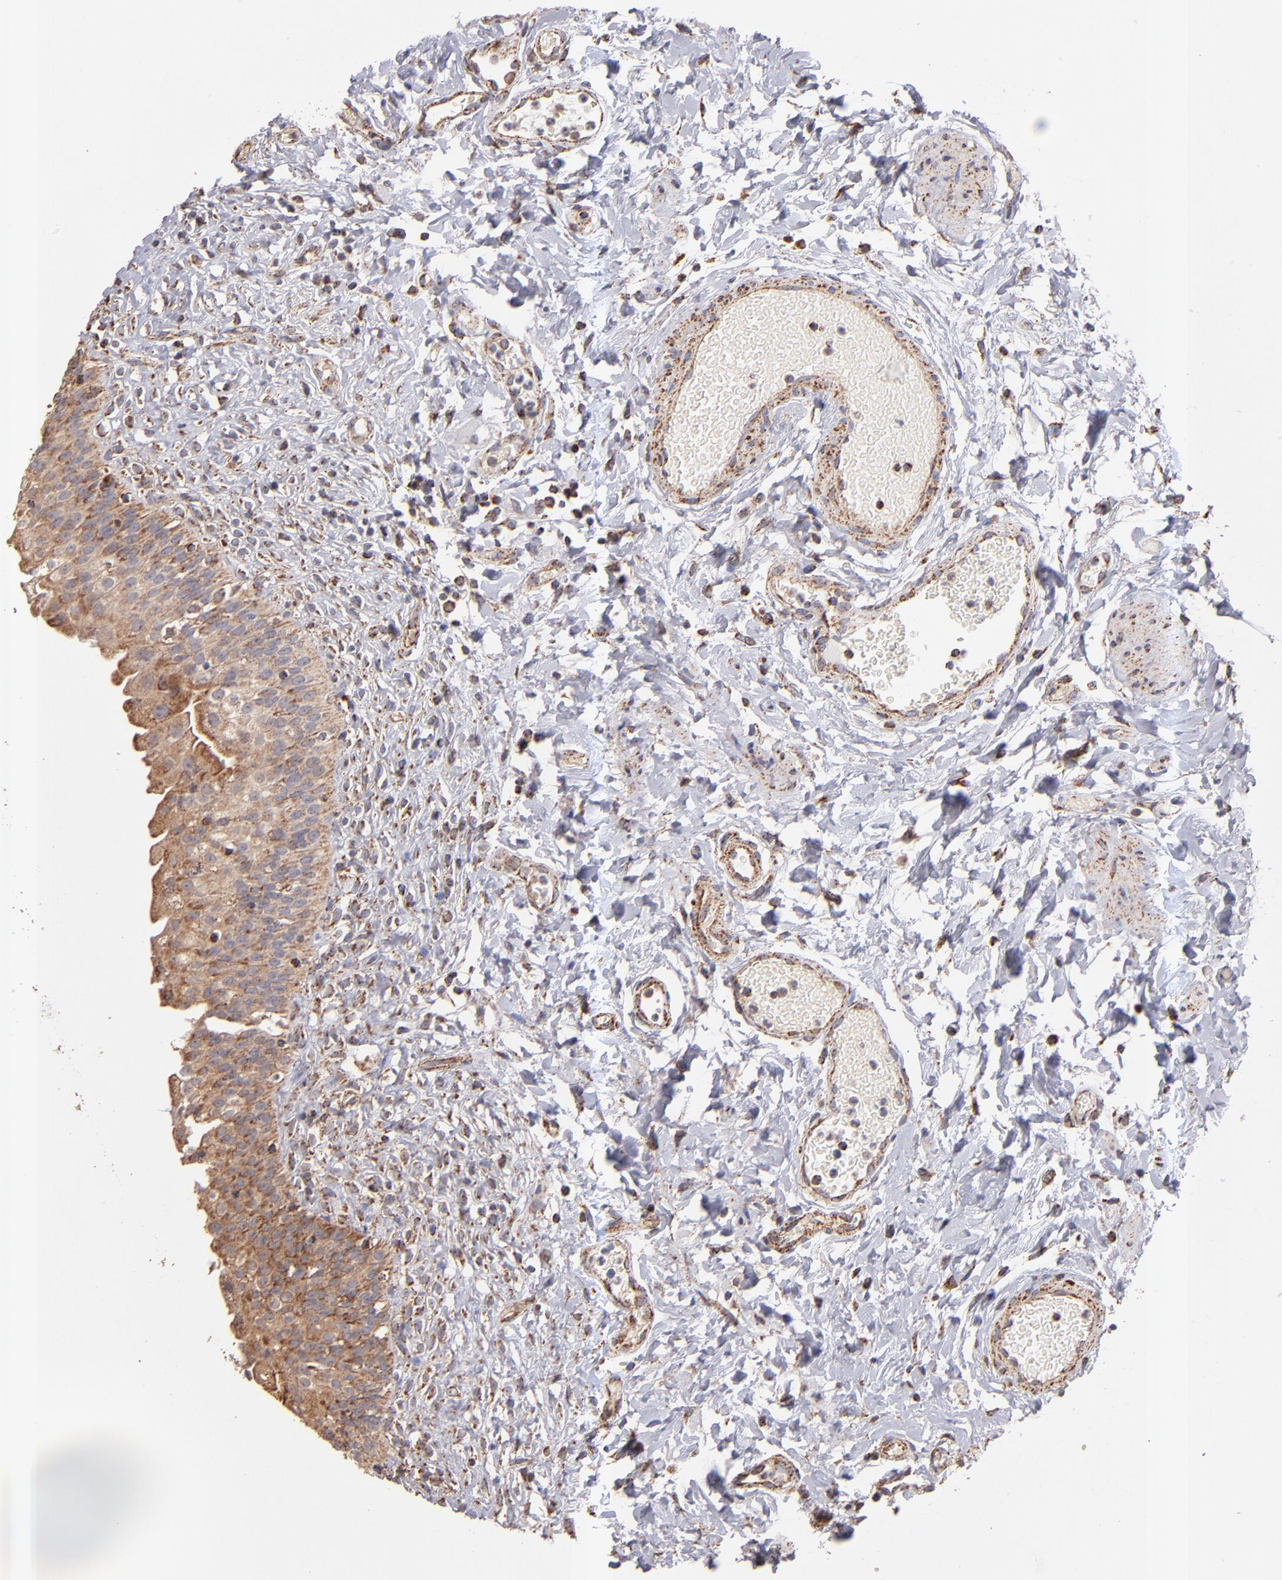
{"staining": {"intensity": "moderate", "quantity": ">75%", "location": "cytoplasmic/membranous"}, "tissue": "urinary bladder", "cell_type": "Urothelial cells", "image_type": "normal", "snomed": [{"axis": "morphology", "description": "Normal tissue, NOS"}, {"axis": "topography", "description": "Urinary bladder"}], "caption": "Immunohistochemical staining of unremarkable urinary bladder displays moderate cytoplasmic/membranous protein expression in about >75% of urothelial cells.", "gene": "DLST", "patient": {"sex": "female", "age": 80}}